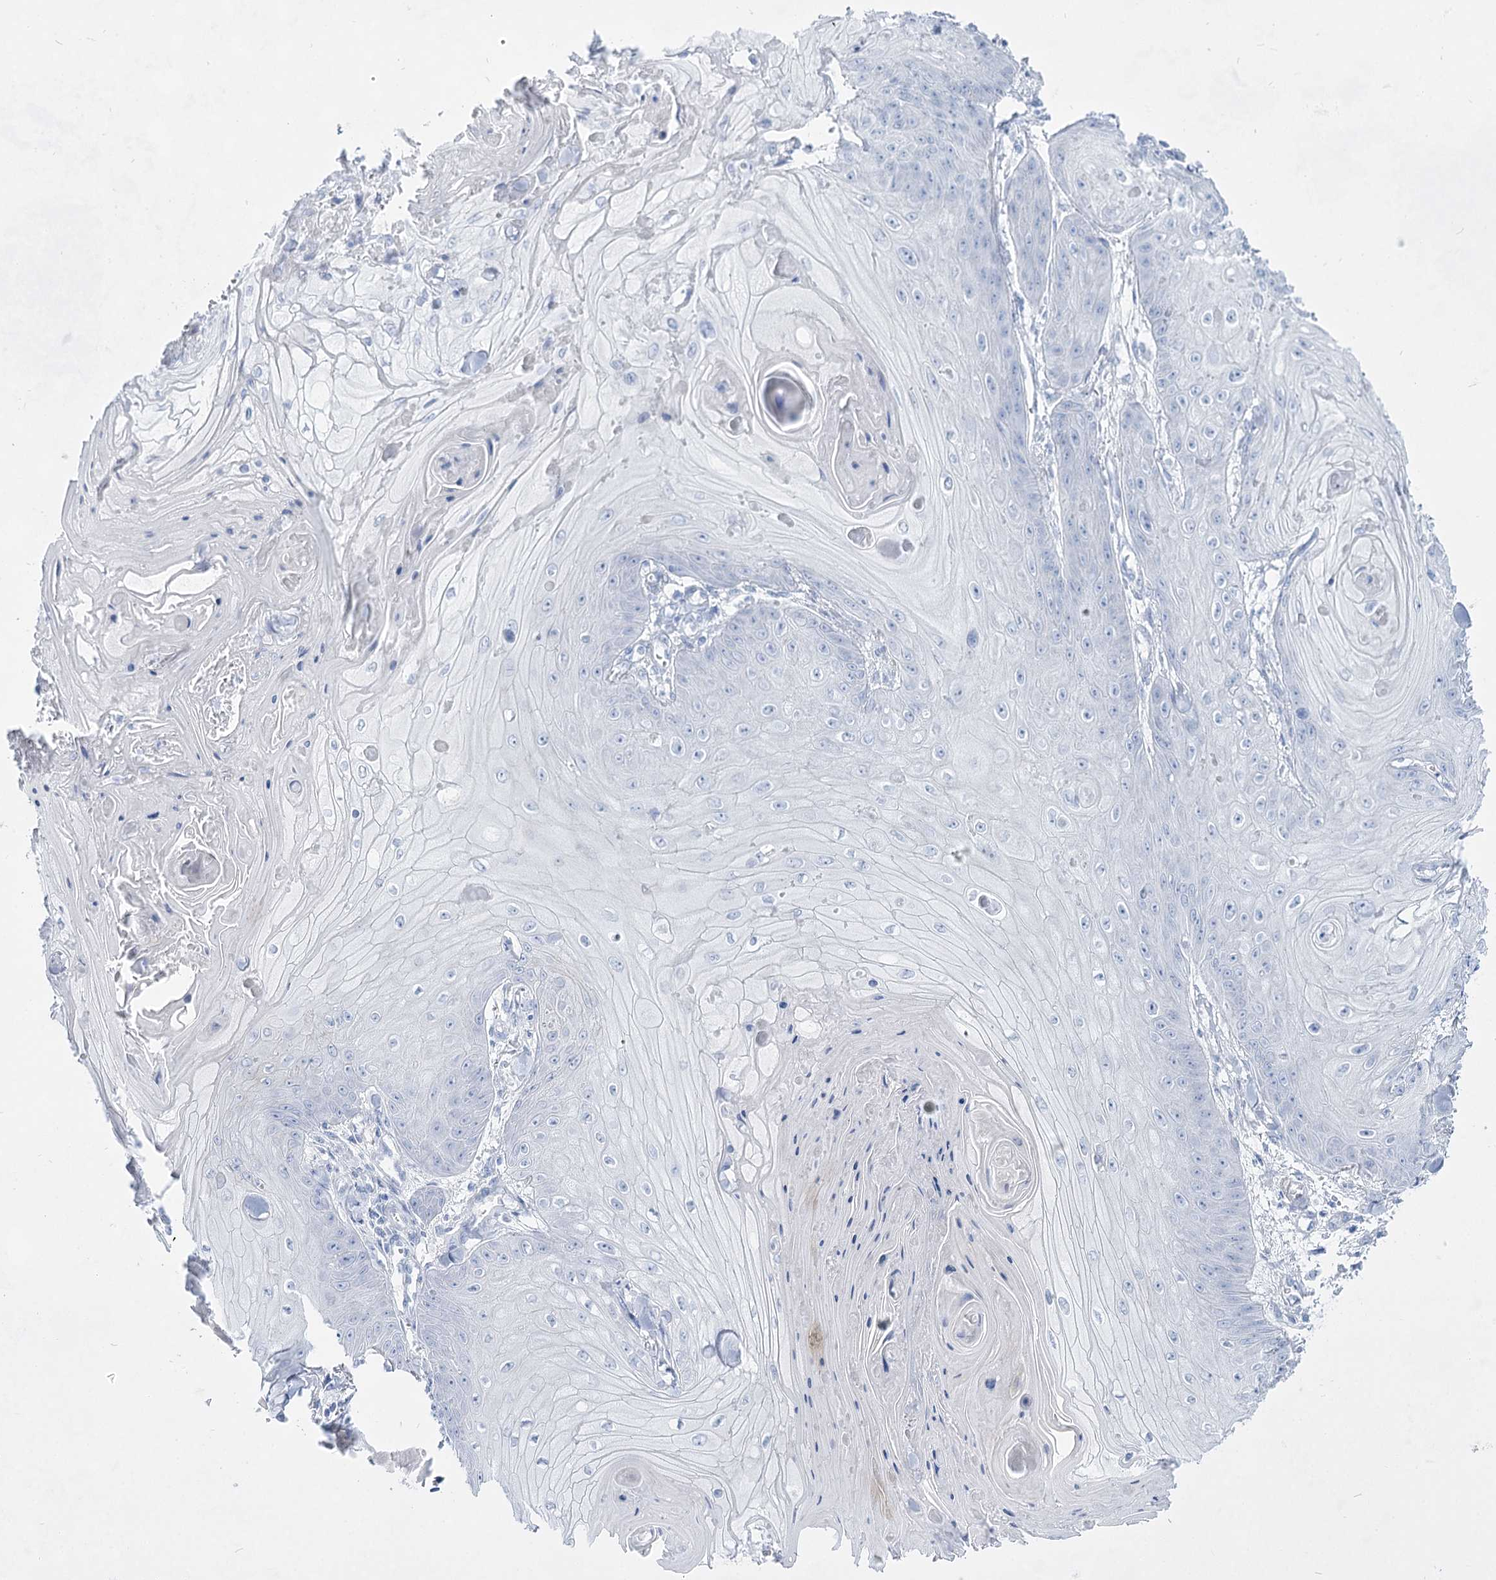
{"staining": {"intensity": "negative", "quantity": "none", "location": "none"}, "tissue": "skin cancer", "cell_type": "Tumor cells", "image_type": "cancer", "snomed": [{"axis": "morphology", "description": "Squamous cell carcinoma, NOS"}, {"axis": "topography", "description": "Skin"}], "caption": "This is an IHC photomicrograph of skin cancer (squamous cell carcinoma). There is no positivity in tumor cells.", "gene": "ACRV1", "patient": {"sex": "male", "age": 74}}